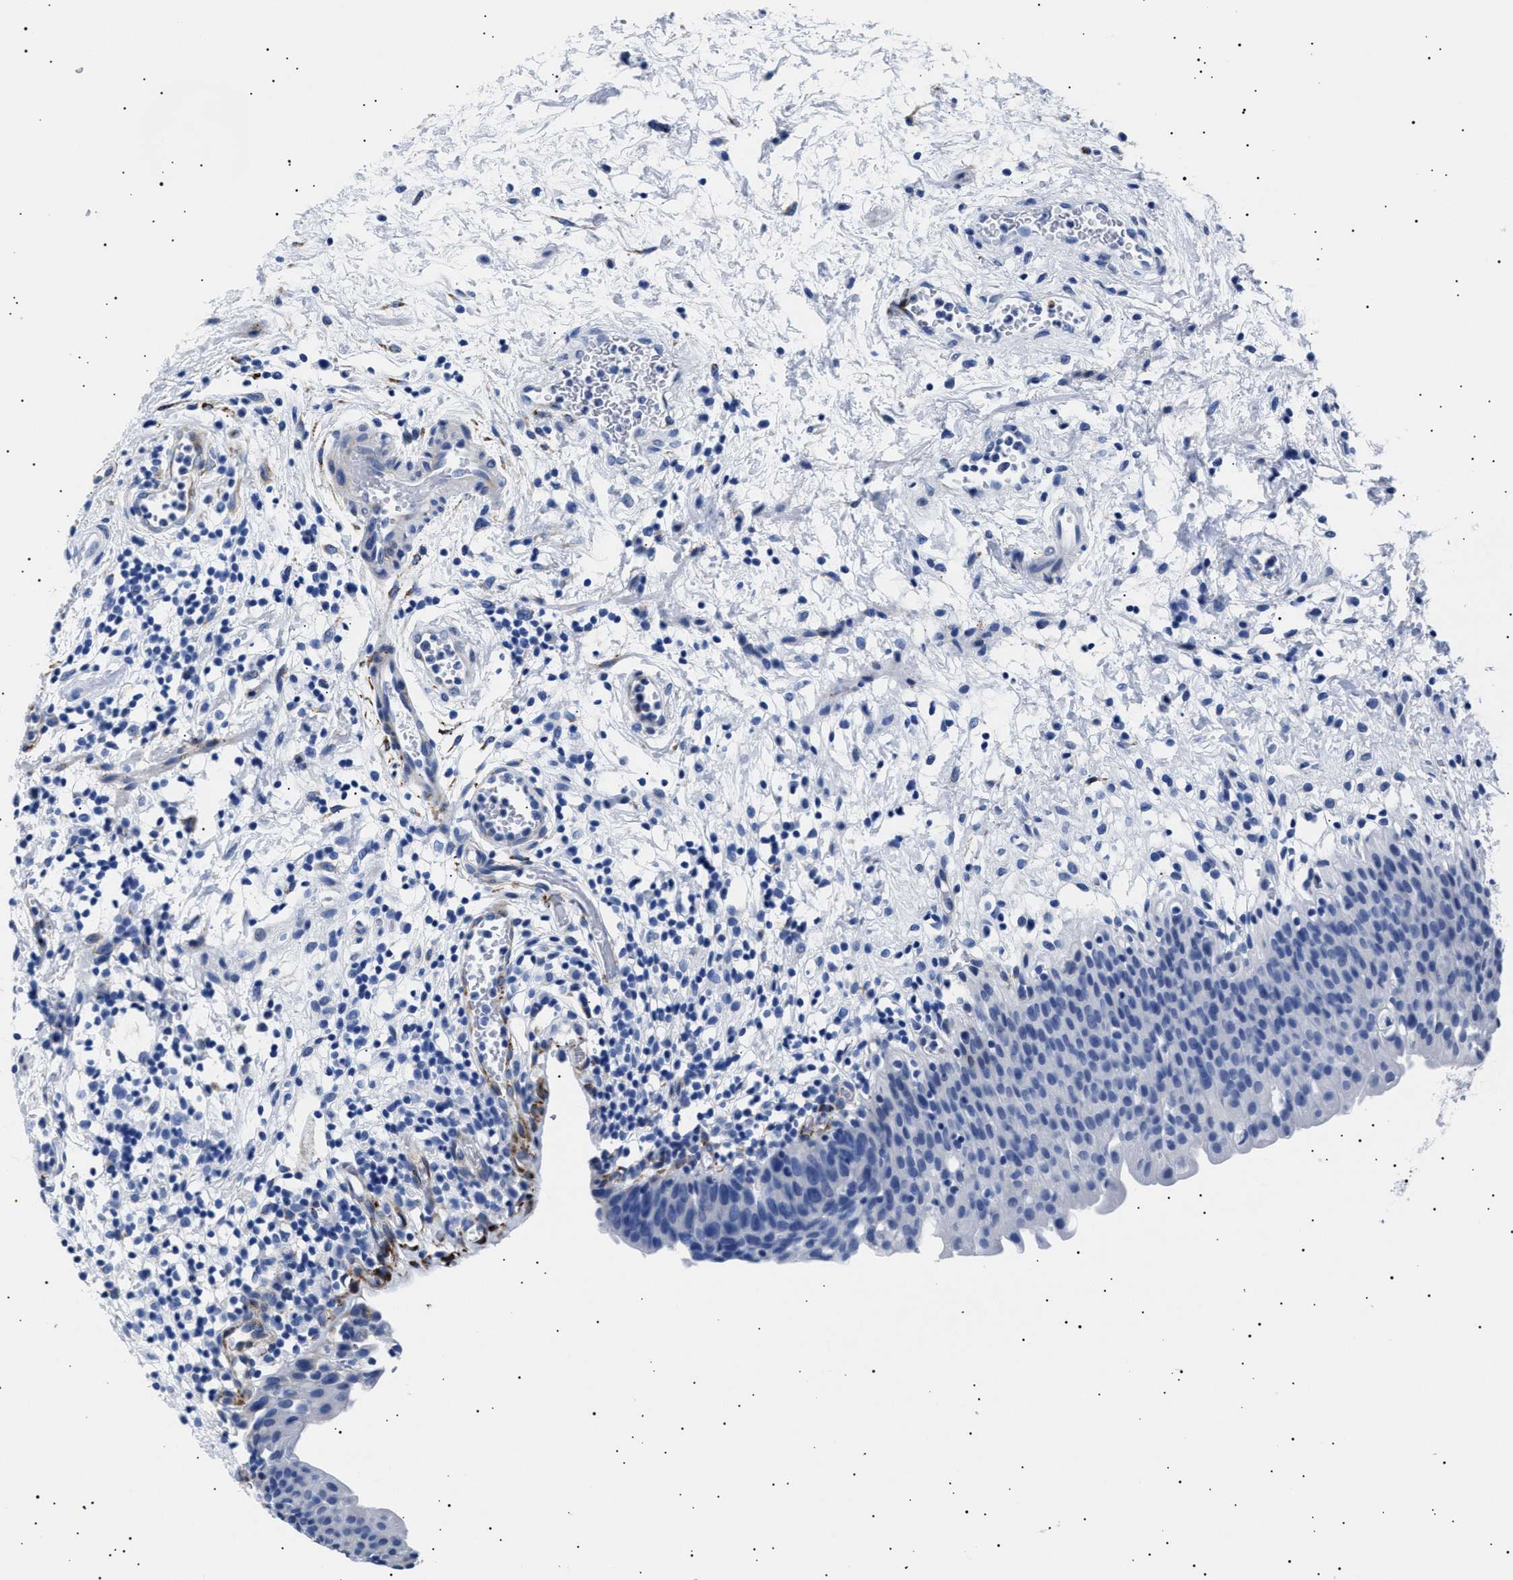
{"staining": {"intensity": "negative", "quantity": "none", "location": "none"}, "tissue": "urinary bladder", "cell_type": "Urothelial cells", "image_type": "normal", "snomed": [{"axis": "morphology", "description": "Normal tissue, NOS"}, {"axis": "topography", "description": "Urinary bladder"}], "caption": "DAB (3,3'-diaminobenzidine) immunohistochemical staining of benign urinary bladder demonstrates no significant expression in urothelial cells.", "gene": "HEMGN", "patient": {"sex": "male", "age": 37}}